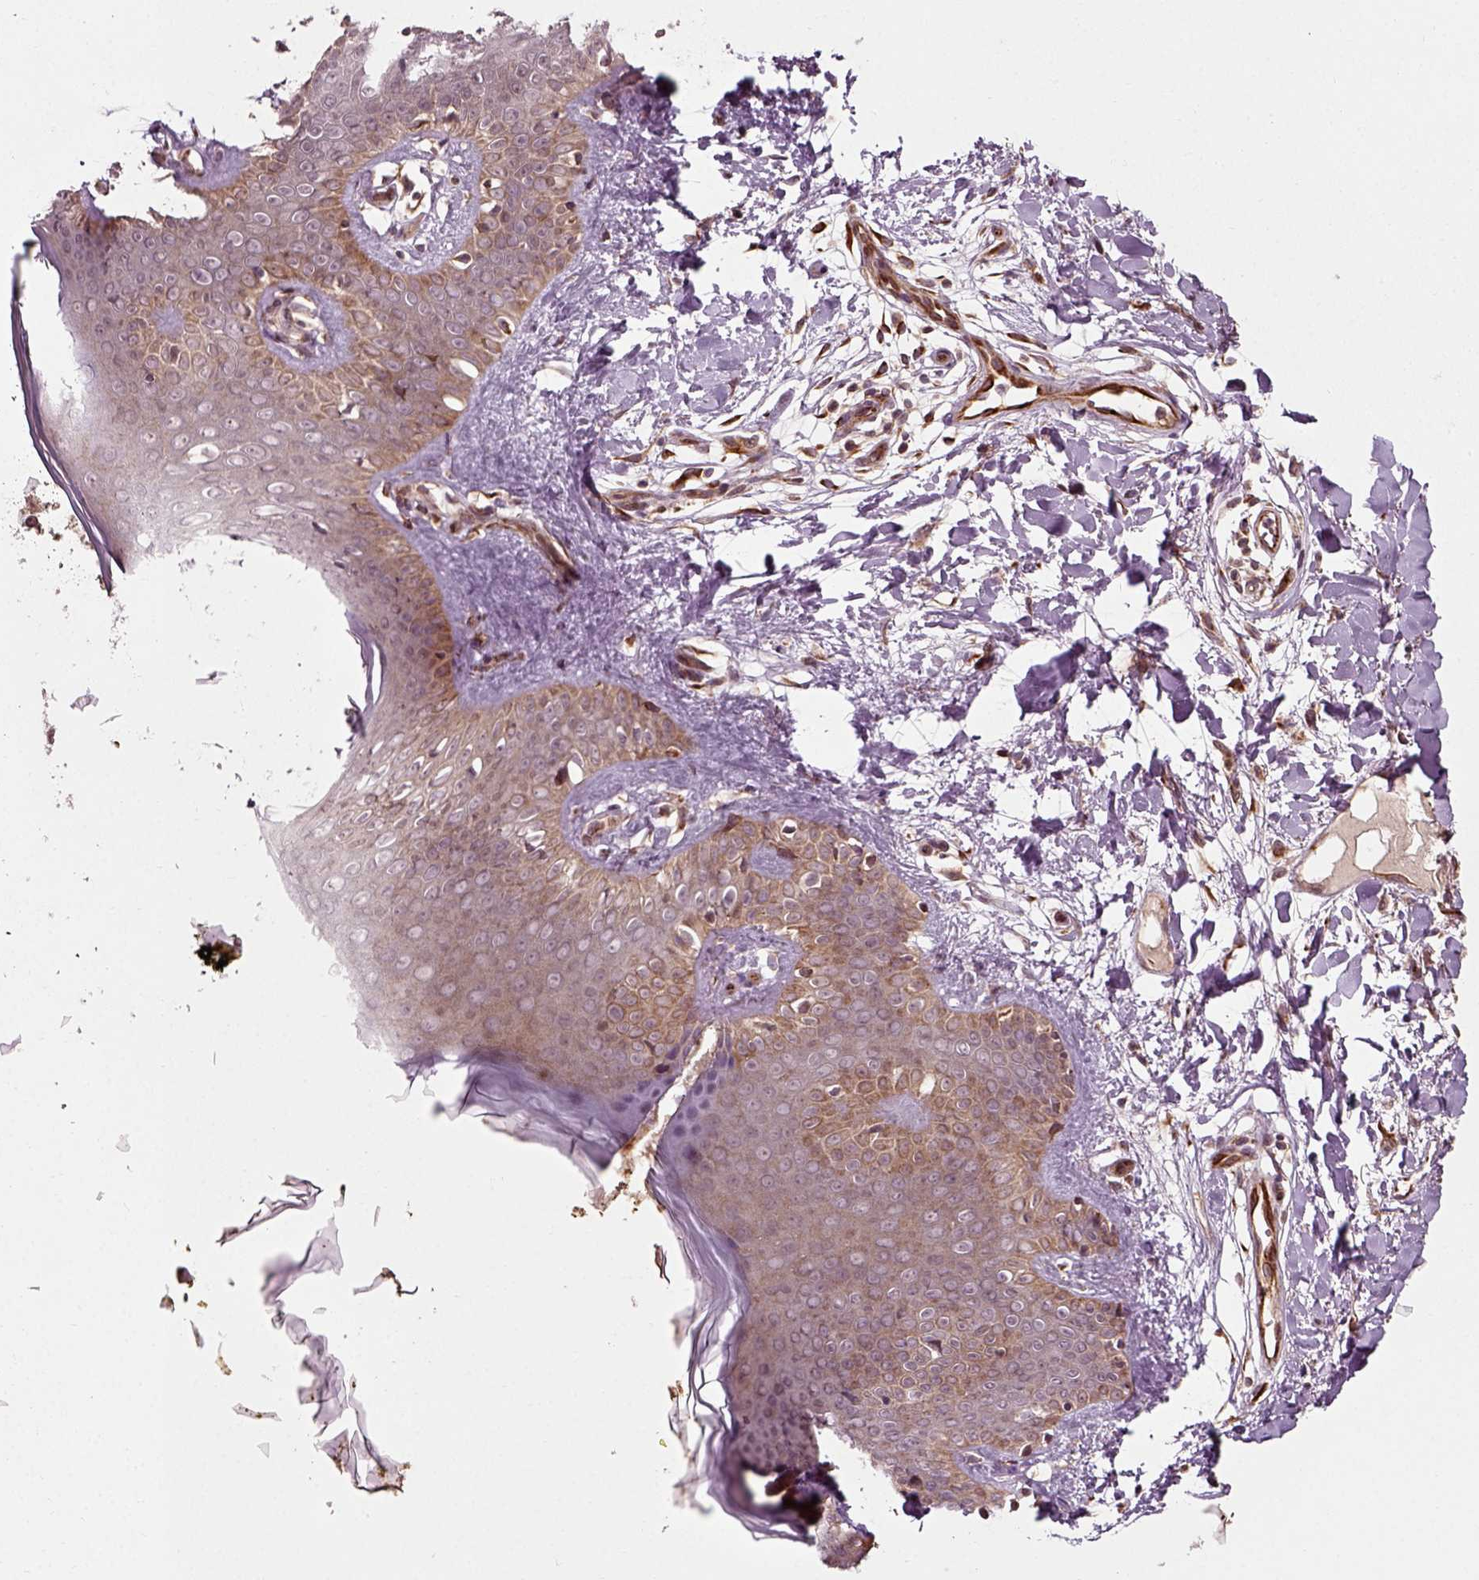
{"staining": {"intensity": "moderate", "quantity": ">75%", "location": "cytoplasmic/membranous"}, "tissue": "skin", "cell_type": "Fibroblasts", "image_type": "normal", "snomed": [{"axis": "morphology", "description": "Normal tissue, NOS"}, {"axis": "topography", "description": "Skin"}], "caption": "Brown immunohistochemical staining in unremarkable skin demonstrates moderate cytoplasmic/membranous expression in approximately >75% of fibroblasts.", "gene": "PLCD3", "patient": {"sex": "female", "age": 34}}